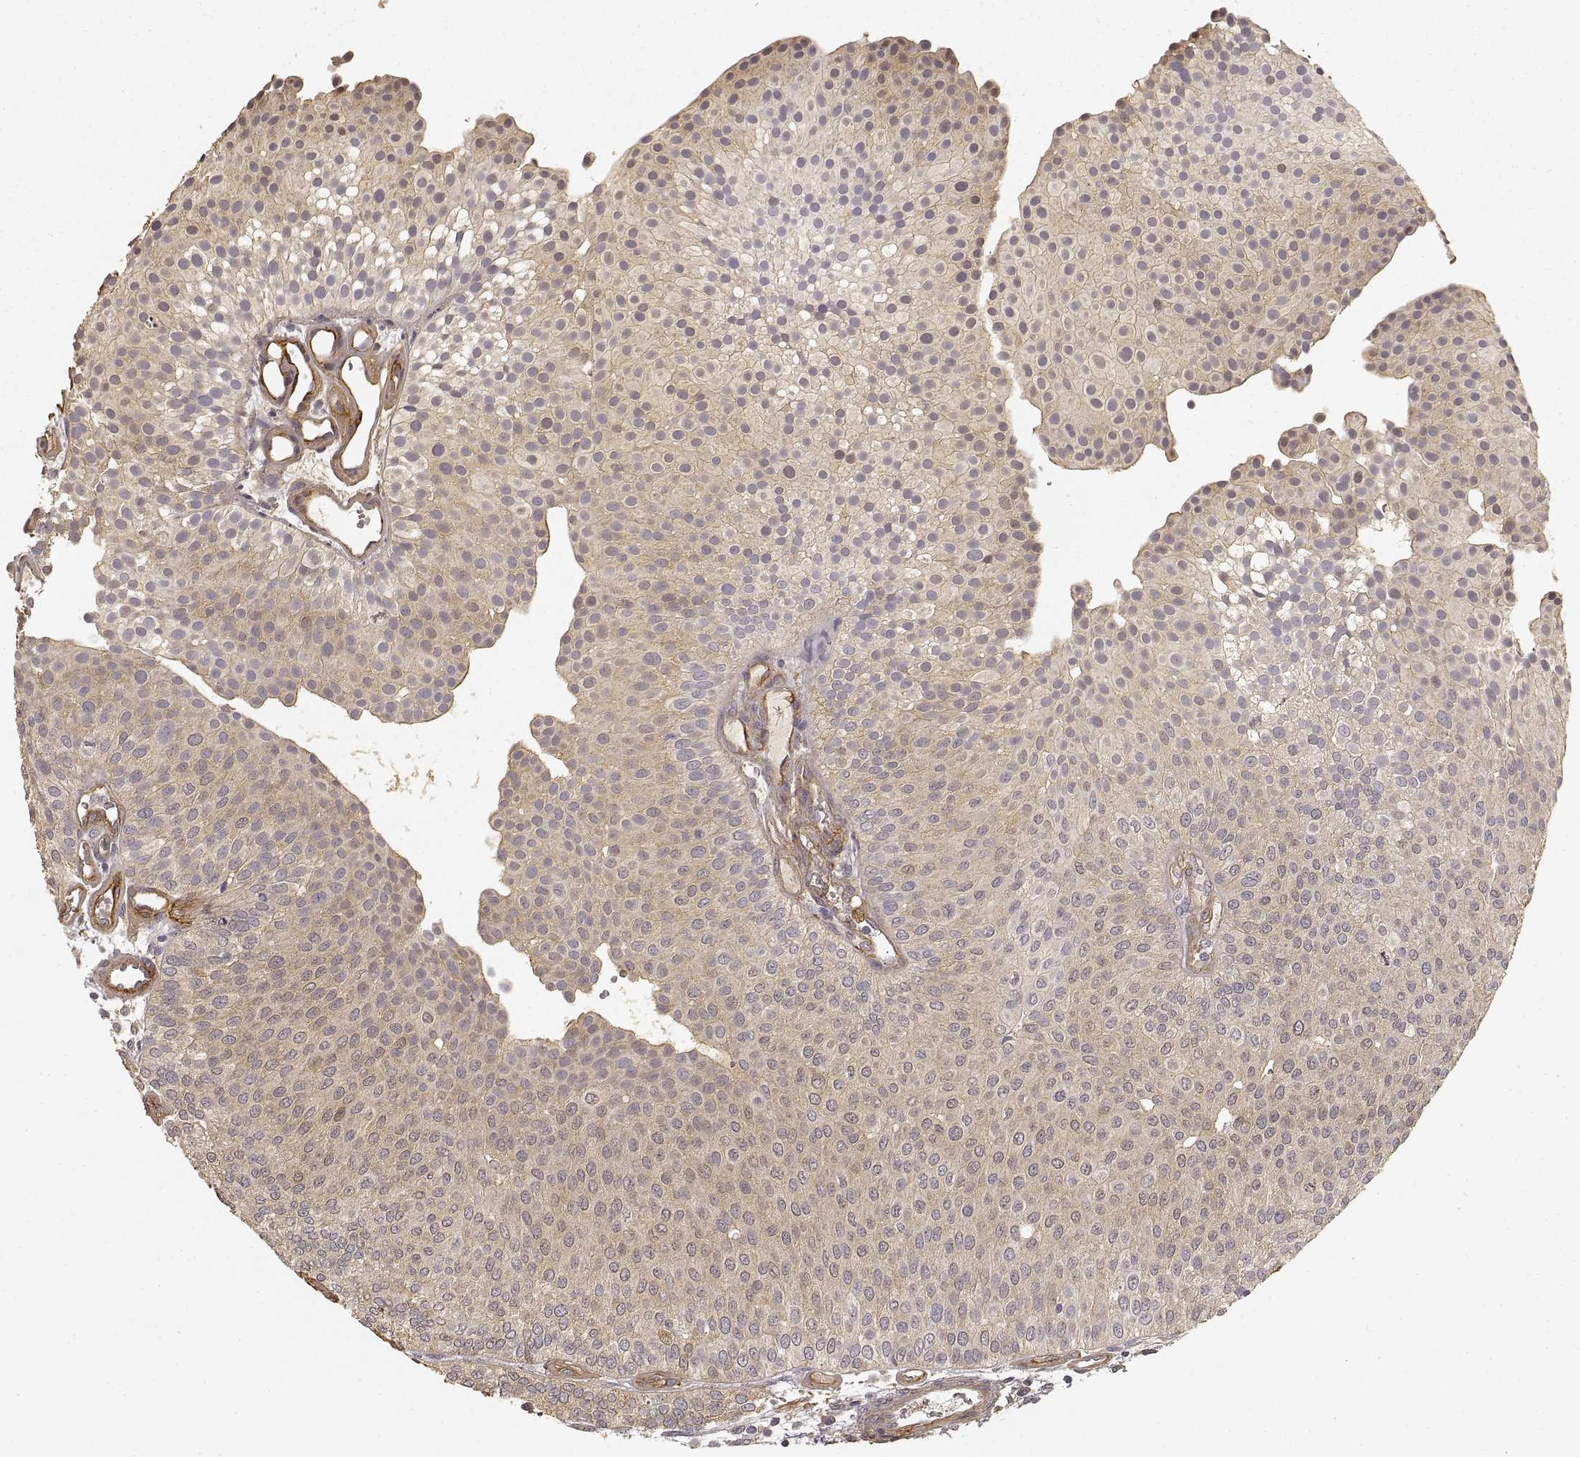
{"staining": {"intensity": "weak", "quantity": ">75%", "location": "cytoplasmic/membranous"}, "tissue": "urothelial cancer", "cell_type": "Tumor cells", "image_type": "cancer", "snomed": [{"axis": "morphology", "description": "Urothelial carcinoma, Low grade"}, {"axis": "topography", "description": "Urinary bladder"}], "caption": "Immunohistochemistry (IHC) (DAB (3,3'-diaminobenzidine)) staining of human urothelial carcinoma (low-grade) reveals weak cytoplasmic/membranous protein positivity in about >75% of tumor cells. (DAB IHC, brown staining for protein, blue staining for nuclei).", "gene": "LAMA4", "patient": {"sex": "female", "age": 87}}